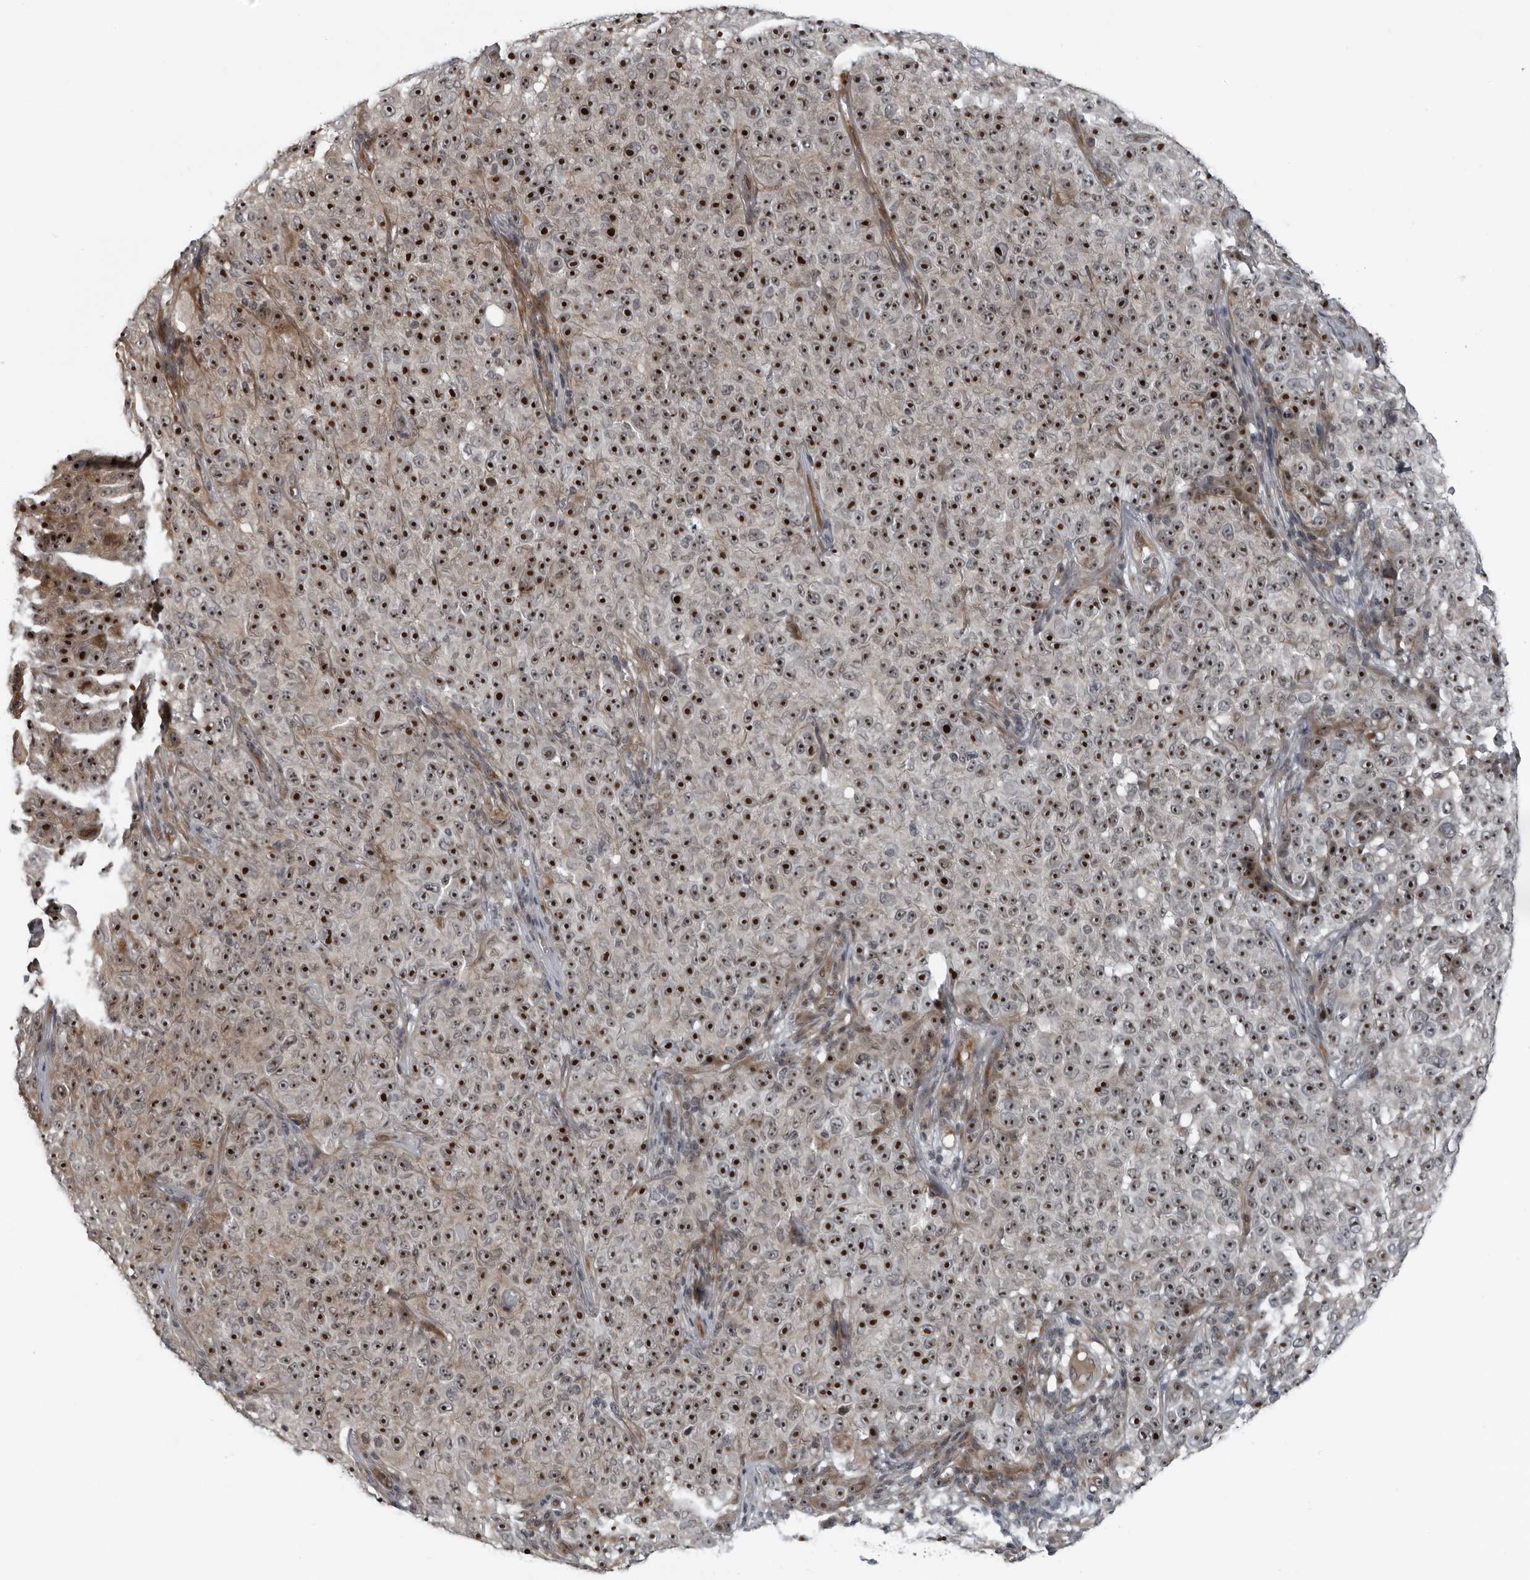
{"staining": {"intensity": "strong", "quantity": ">75%", "location": "nuclear"}, "tissue": "melanoma", "cell_type": "Tumor cells", "image_type": "cancer", "snomed": [{"axis": "morphology", "description": "Malignant melanoma, NOS"}, {"axis": "topography", "description": "Skin"}], "caption": "Strong nuclear protein expression is seen in approximately >75% of tumor cells in melanoma.", "gene": "FAM102B", "patient": {"sex": "female", "age": 82}}